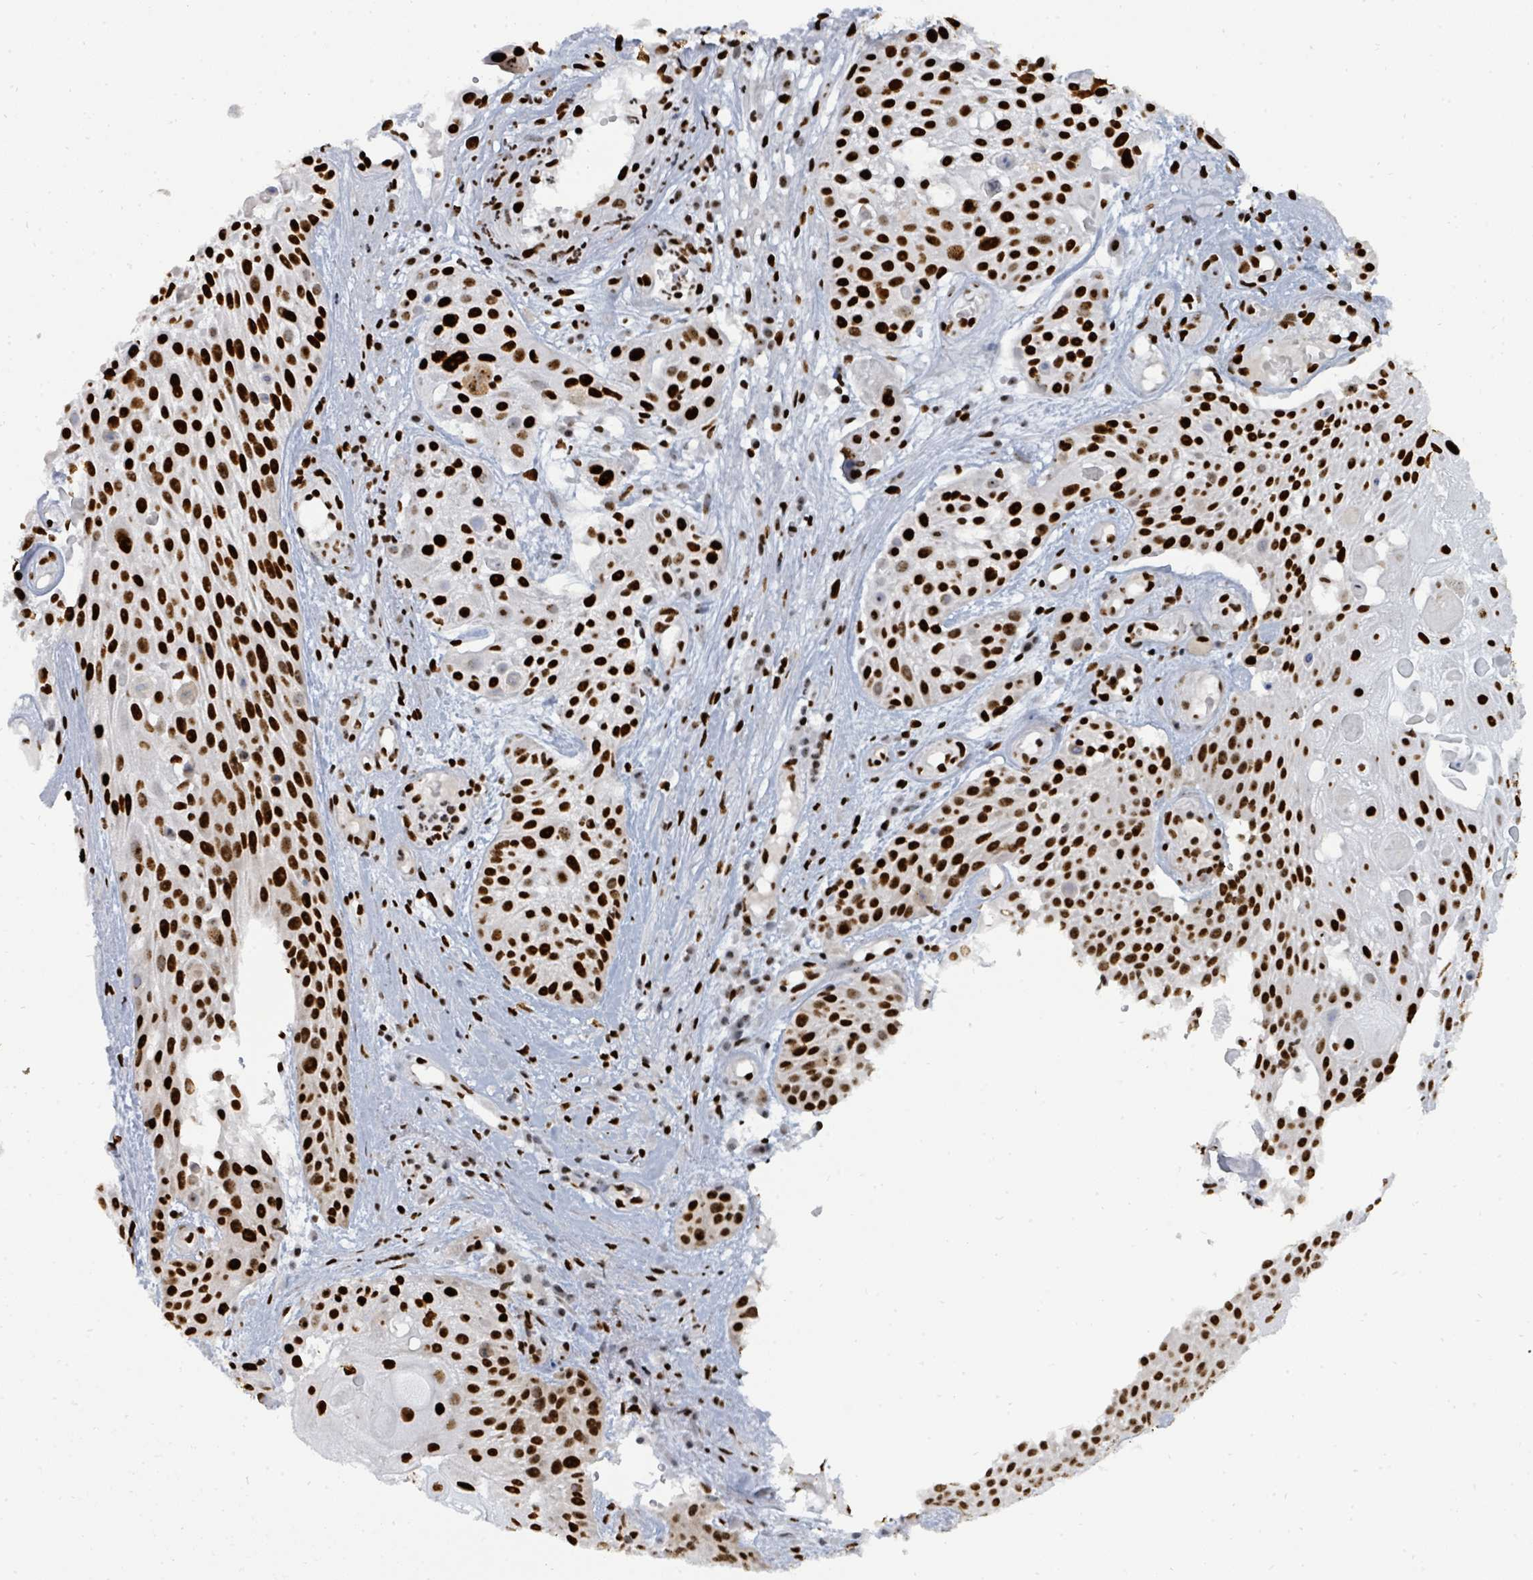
{"staining": {"intensity": "strong", "quantity": ">75%", "location": "nuclear"}, "tissue": "skin cancer", "cell_type": "Tumor cells", "image_type": "cancer", "snomed": [{"axis": "morphology", "description": "Squamous cell carcinoma, NOS"}, {"axis": "topography", "description": "Skin"}], "caption": "Skin squamous cell carcinoma stained with DAB (3,3'-diaminobenzidine) immunohistochemistry (IHC) exhibits high levels of strong nuclear positivity in about >75% of tumor cells.", "gene": "SUMO4", "patient": {"sex": "female", "age": 86}}